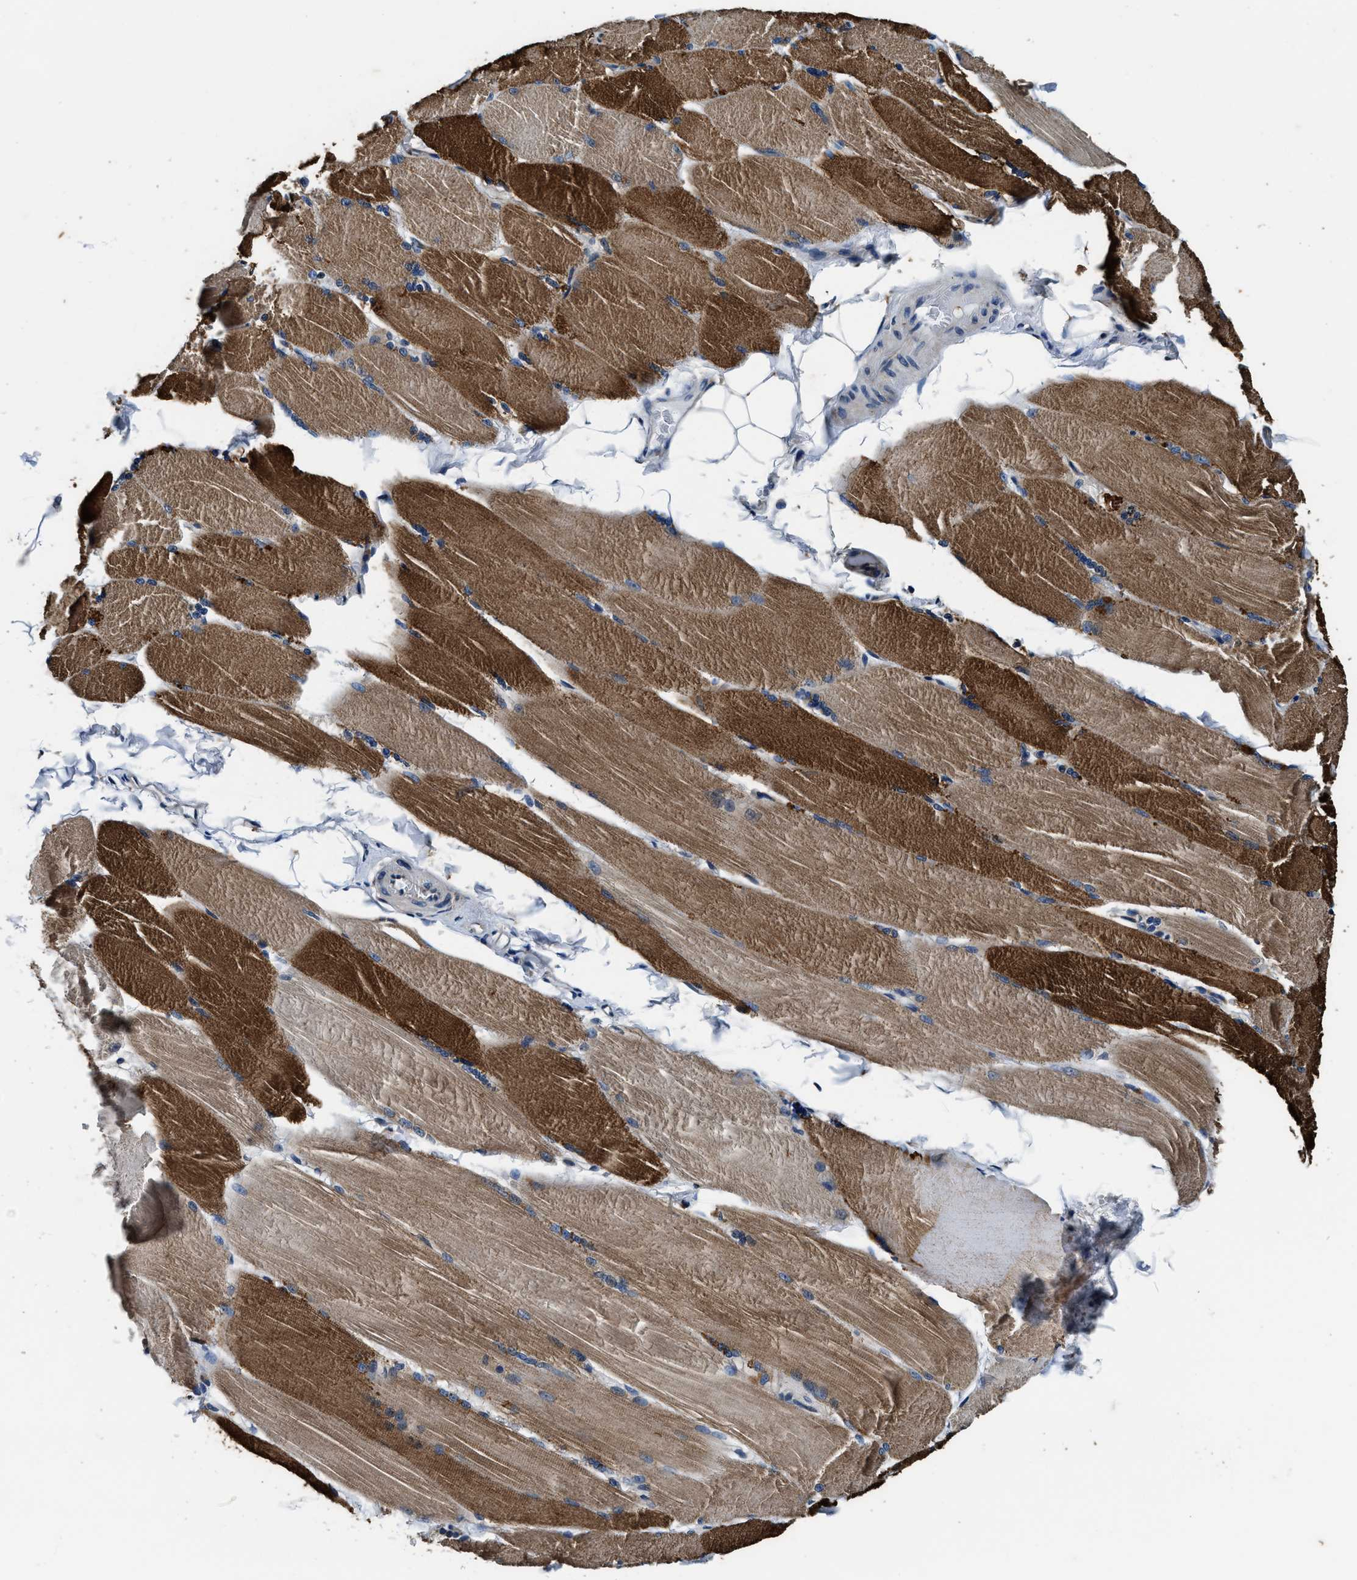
{"staining": {"intensity": "strong", "quantity": ">75%", "location": "cytoplasmic/membranous"}, "tissue": "skeletal muscle", "cell_type": "Myocytes", "image_type": "normal", "snomed": [{"axis": "morphology", "description": "Normal tissue, NOS"}, {"axis": "topography", "description": "Skin"}, {"axis": "topography", "description": "Skeletal muscle"}], "caption": "Protein analysis of unremarkable skeletal muscle reveals strong cytoplasmic/membranous positivity in approximately >75% of myocytes.", "gene": "PI4KB", "patient": {"sex": "male", "age": 83}}